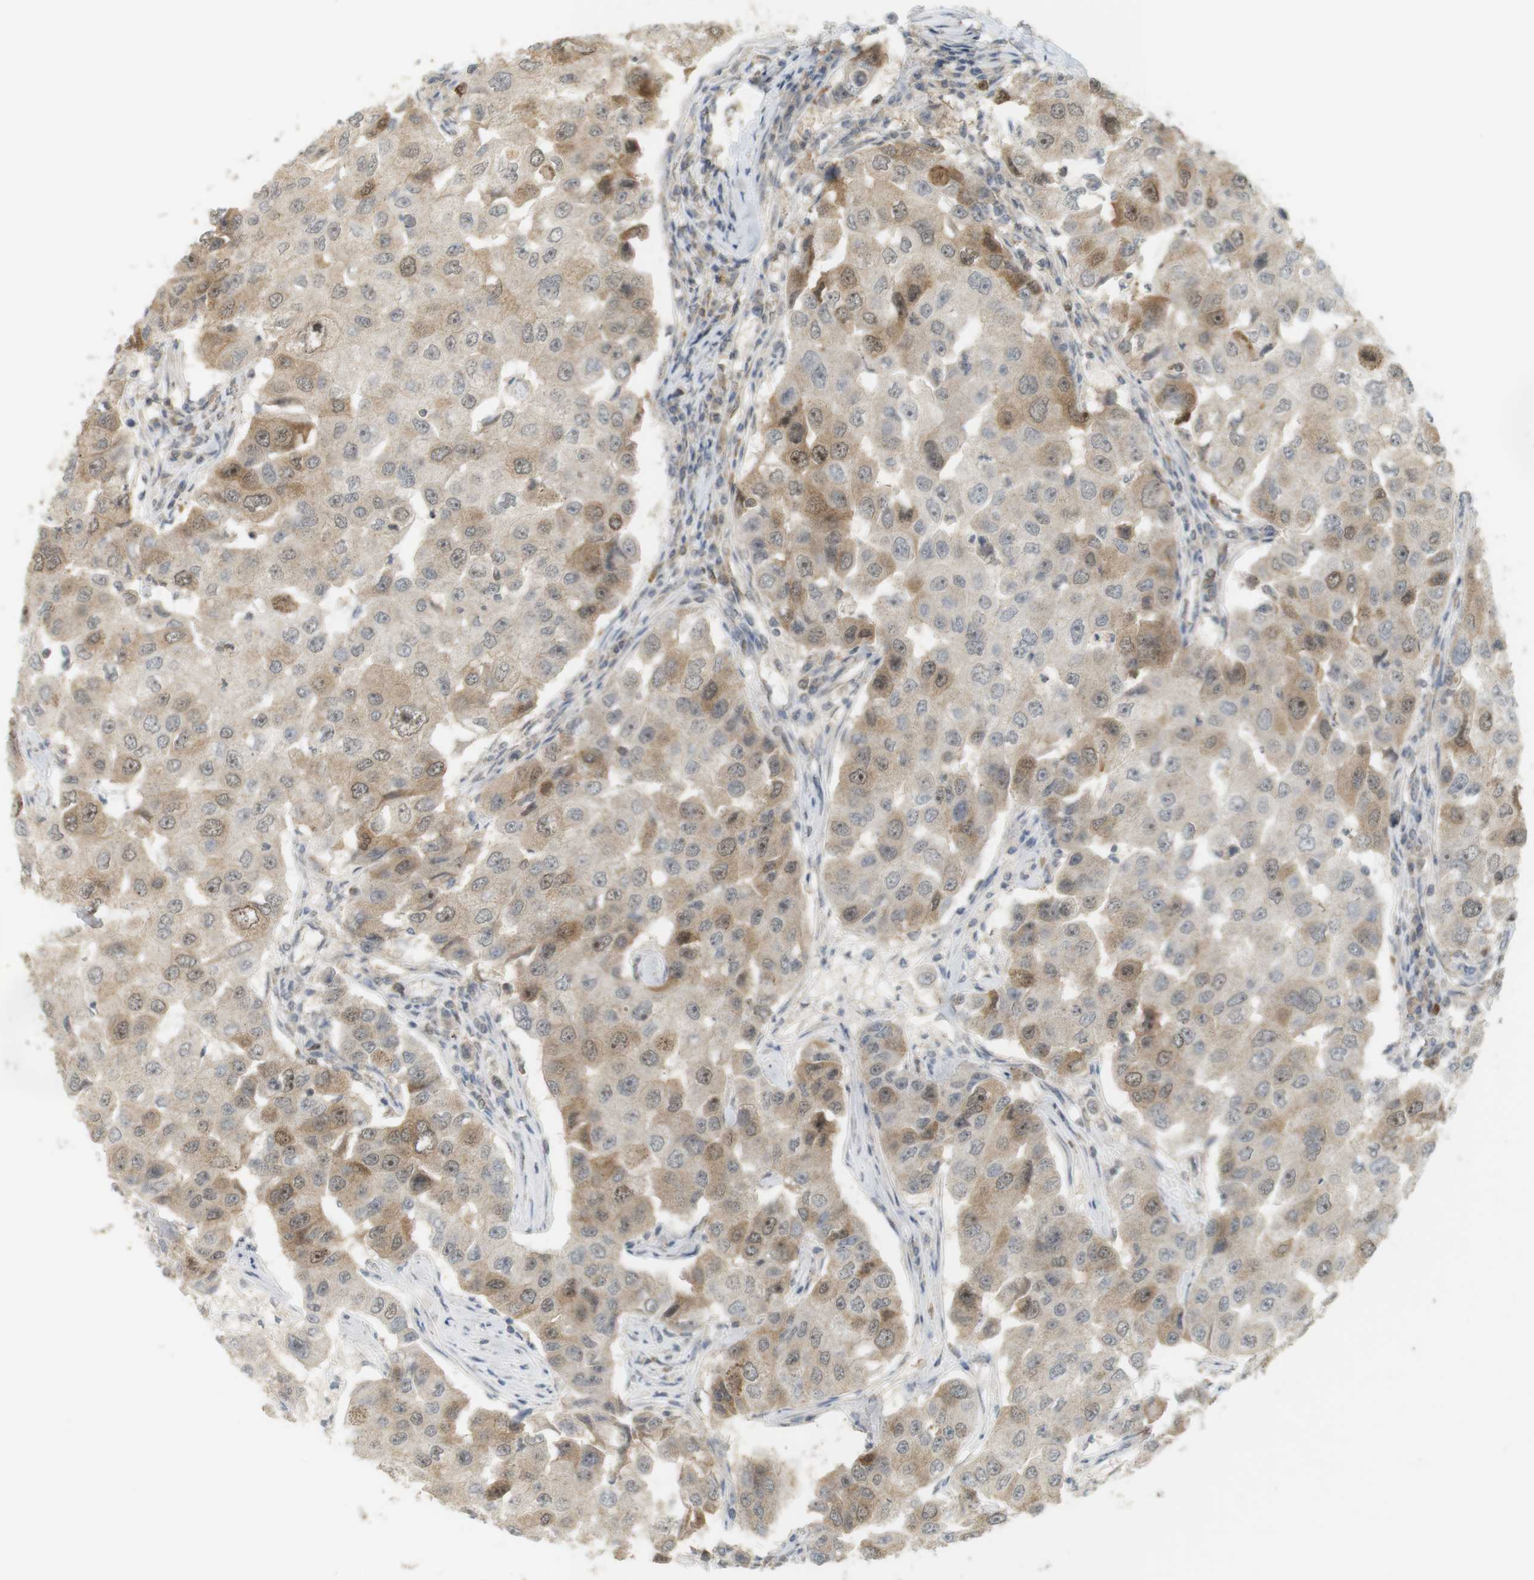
{"staining": {"intensity": "moderate", "quantity": "<25%", "location": "cytoplasmic/membranous,nuclear"}, "tissue": "breast cancer", "cell_type": "Tumor cells", "image_type": "cancer", "snomed": [{"axis": "morphology", "description": "Duct carcinoma"}, {"axis": "topography", "description": "Breast"}], "caption": "There is low levels of moderate cytoplasmic/membranous and nuclear expression in tumor cells of breast cancer (infiltrating ductal carcinoma), as demonstrated by immunohistochemical staining (brown color).", "gene": "TTK", "patient": {"sex": "female", "age": 27}}